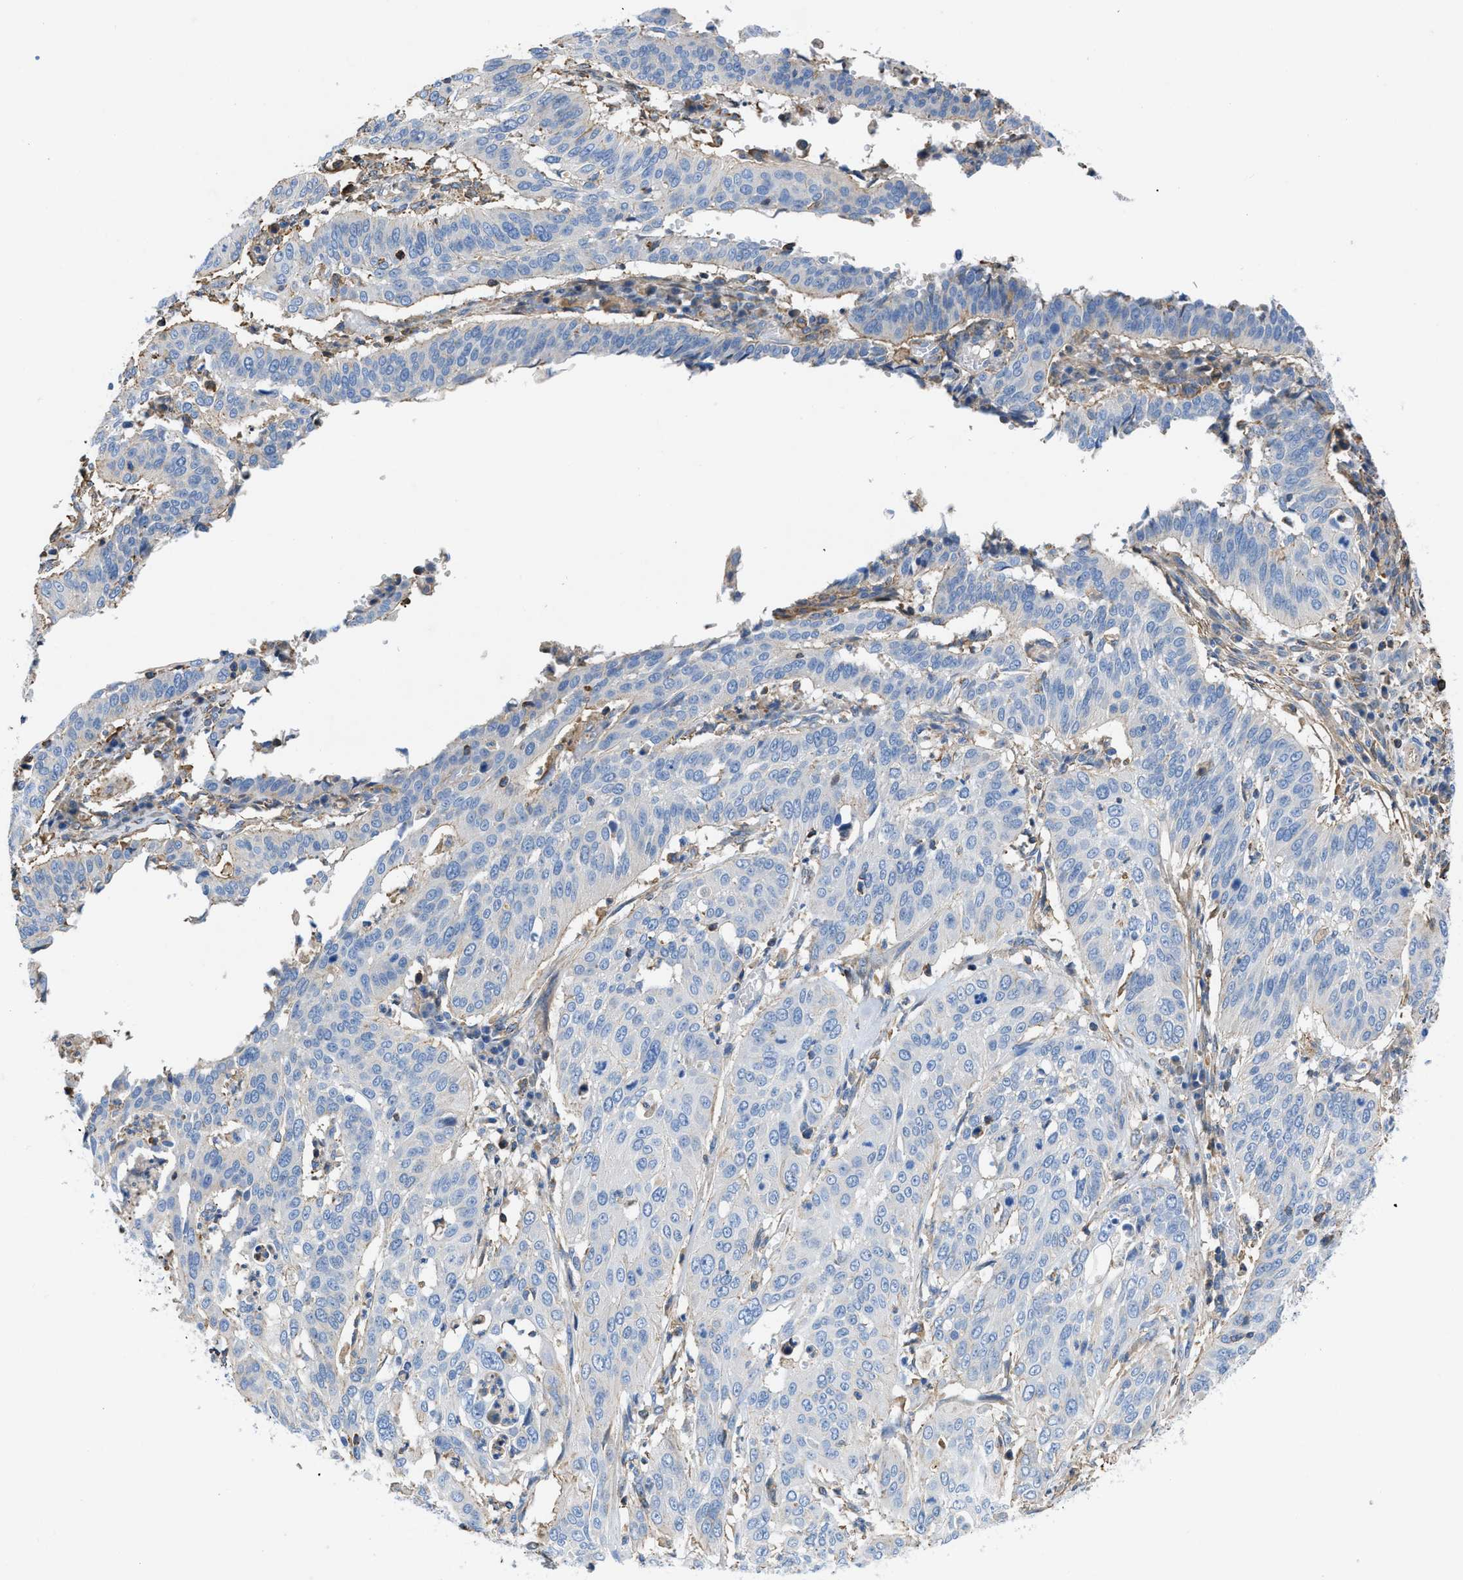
{"staining": {"intensity": "moderate", "quantity": "<25%", "location": "cytoplasmic/membranous"}, "tissue": "cervical cancer", "cell_type": "Tumor cells", "image_type": "cancer", "snomed": [{"axis": "morphology", "description": "Normal tissue, NOS"}, {"axis": "morphology", "description": "Squamous cell carcinoma, NOS"}, {"axis": "topography", "description": "Cervix"}], "caption": "Protein staining of squamous cell carcinoma (cervical) tissue displays moderate cytoplasmic/membranous positivity in approximately <25% of tumor cells.", "gene": "ATP6V0D1", "patient": {"sex": "female", "age": 39}}